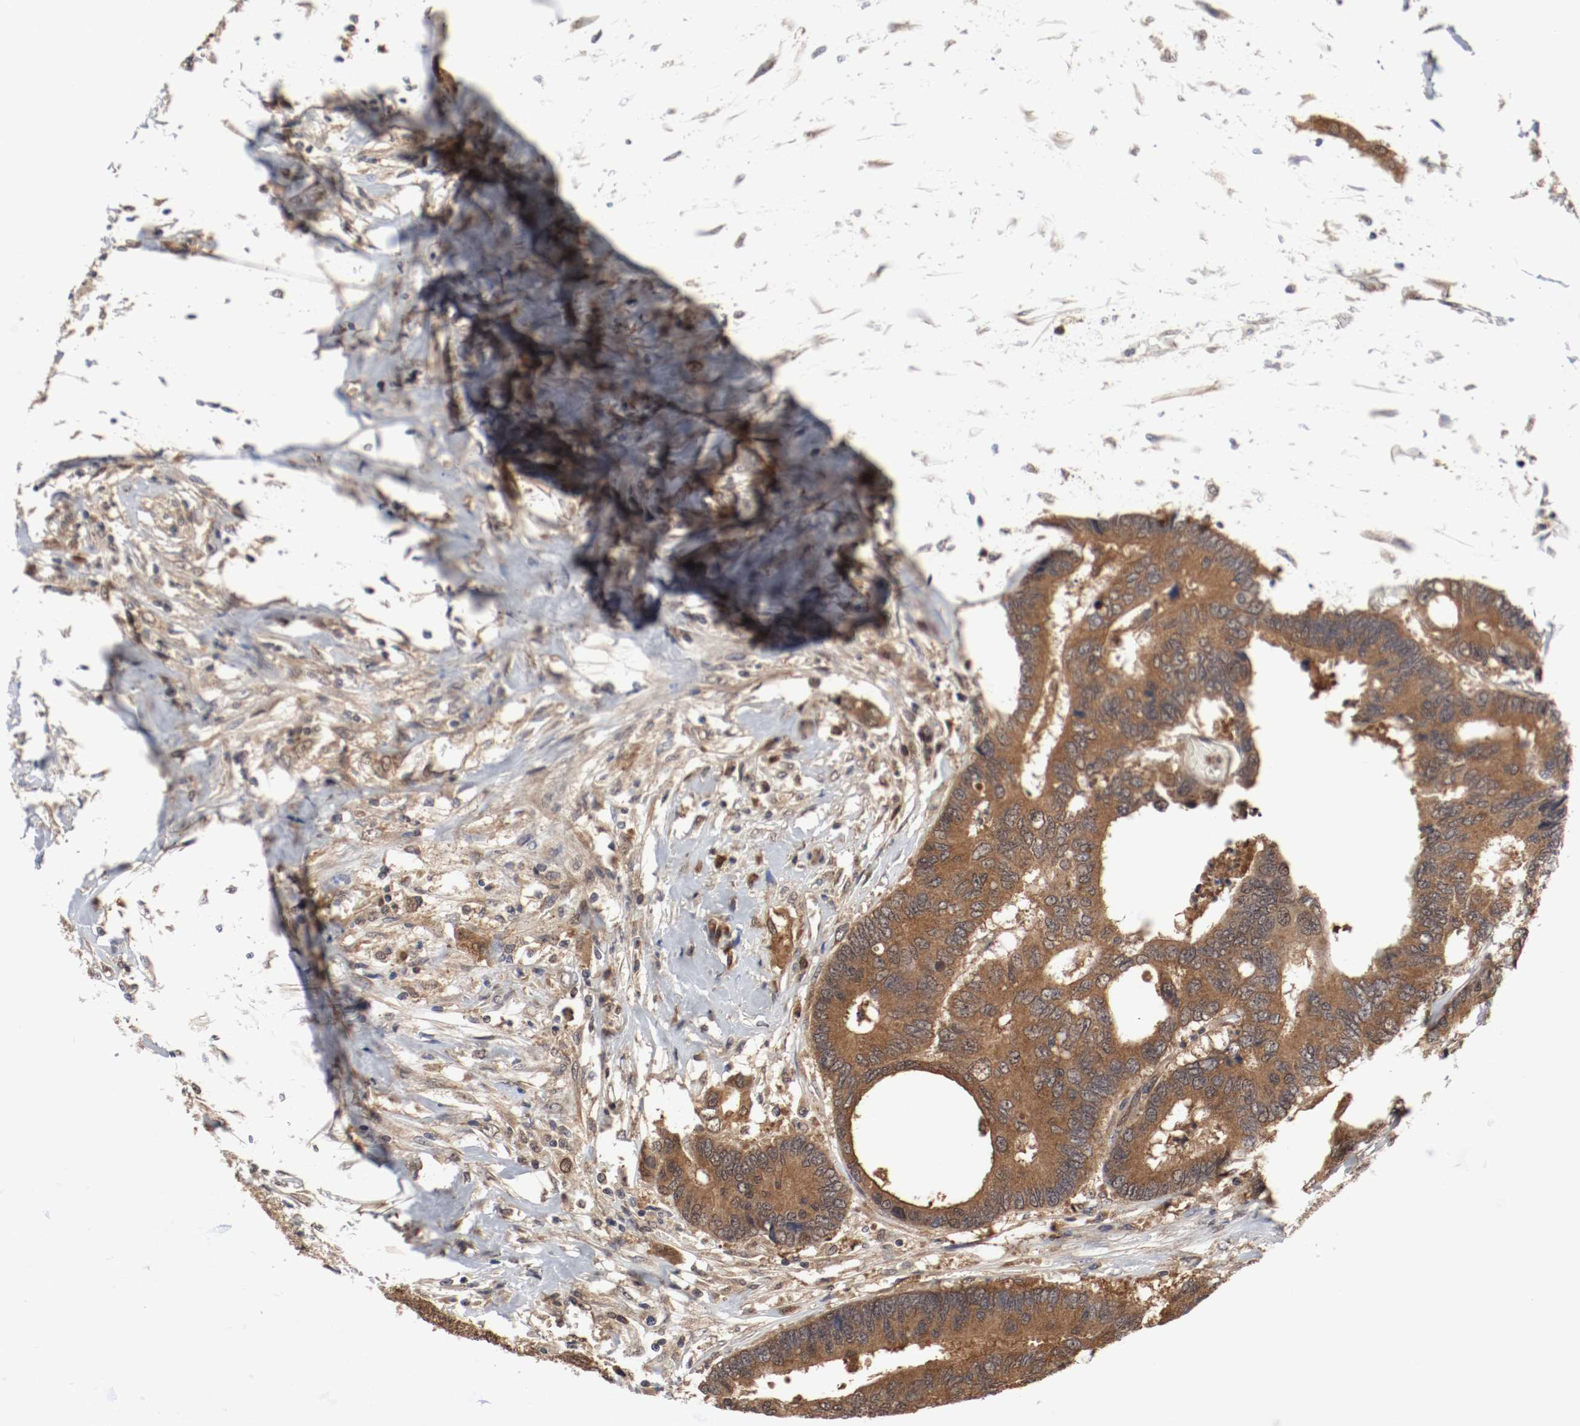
{"staining": {"intensity": "moderate", "quantity": ">75%", "location": "cytoplasmic/membranous"}, "tissue": "colorectal cancer", "cell_type": "Tumor cells", "image_type": "cancer", "snomed": [{"axis": "morphology", "description": "Adenocarcinoma, NOS"}, {"axis": "topography", "description": "Rectum"}], "caption": "Immunohistochemical staining of colorectal cancer shows medium levels of moderate cytoplasmic/membranous protein positivity in approximately >75% of tumor cells.", "gene": "AFG3L2", "patient": {"sex": "male", "age": 55}}